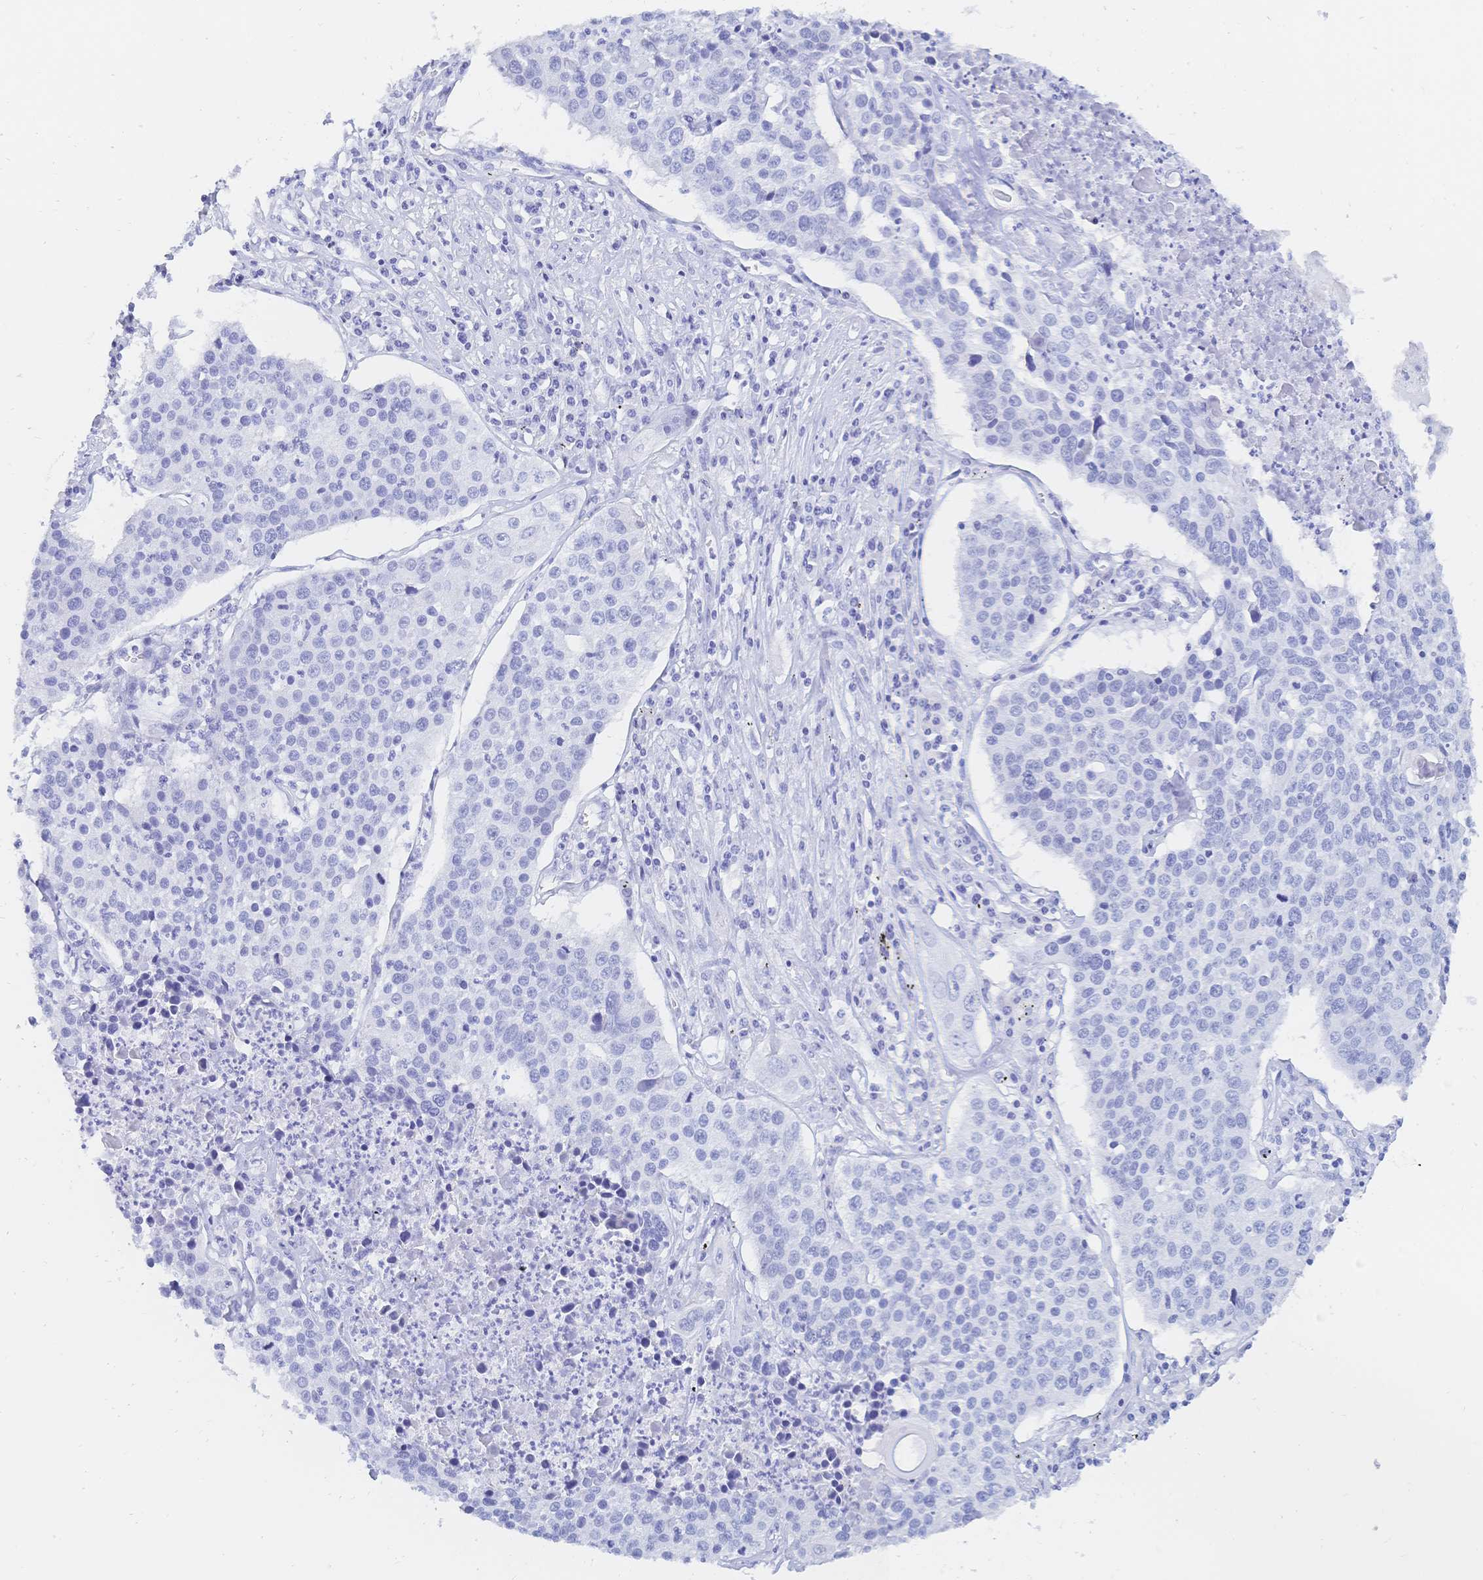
{"staining": {"intensity": "negative", "quantity": "none", "location": "none"}, "tissue": "lung cancer", "cell_type": "Tumor cells", "image_type": "cancer", "snomed": [{"axis": "morphology", "description": "Squamous cell carcinoma, NOS"}, {"axis": "morphology", "description": "Squamous cell carcinoma, metastatic, NOS"}, {"axis": "topography", "description": "Lung"}, {"axis": "topography", "description": "Pleura, NOS"}], "caption": "Histopathology image shows no protein staining in tumor cells of lung cancer (metastatic squamous cell carcinoma) tissue. The staining was performed using DAB to visualize the protein expression in brown, while the nuclei were stained in blue with hematoxylin (Magnification: 20x).", "gene": "MEP1B", "patient": {"sex": "male", "age": 72}}